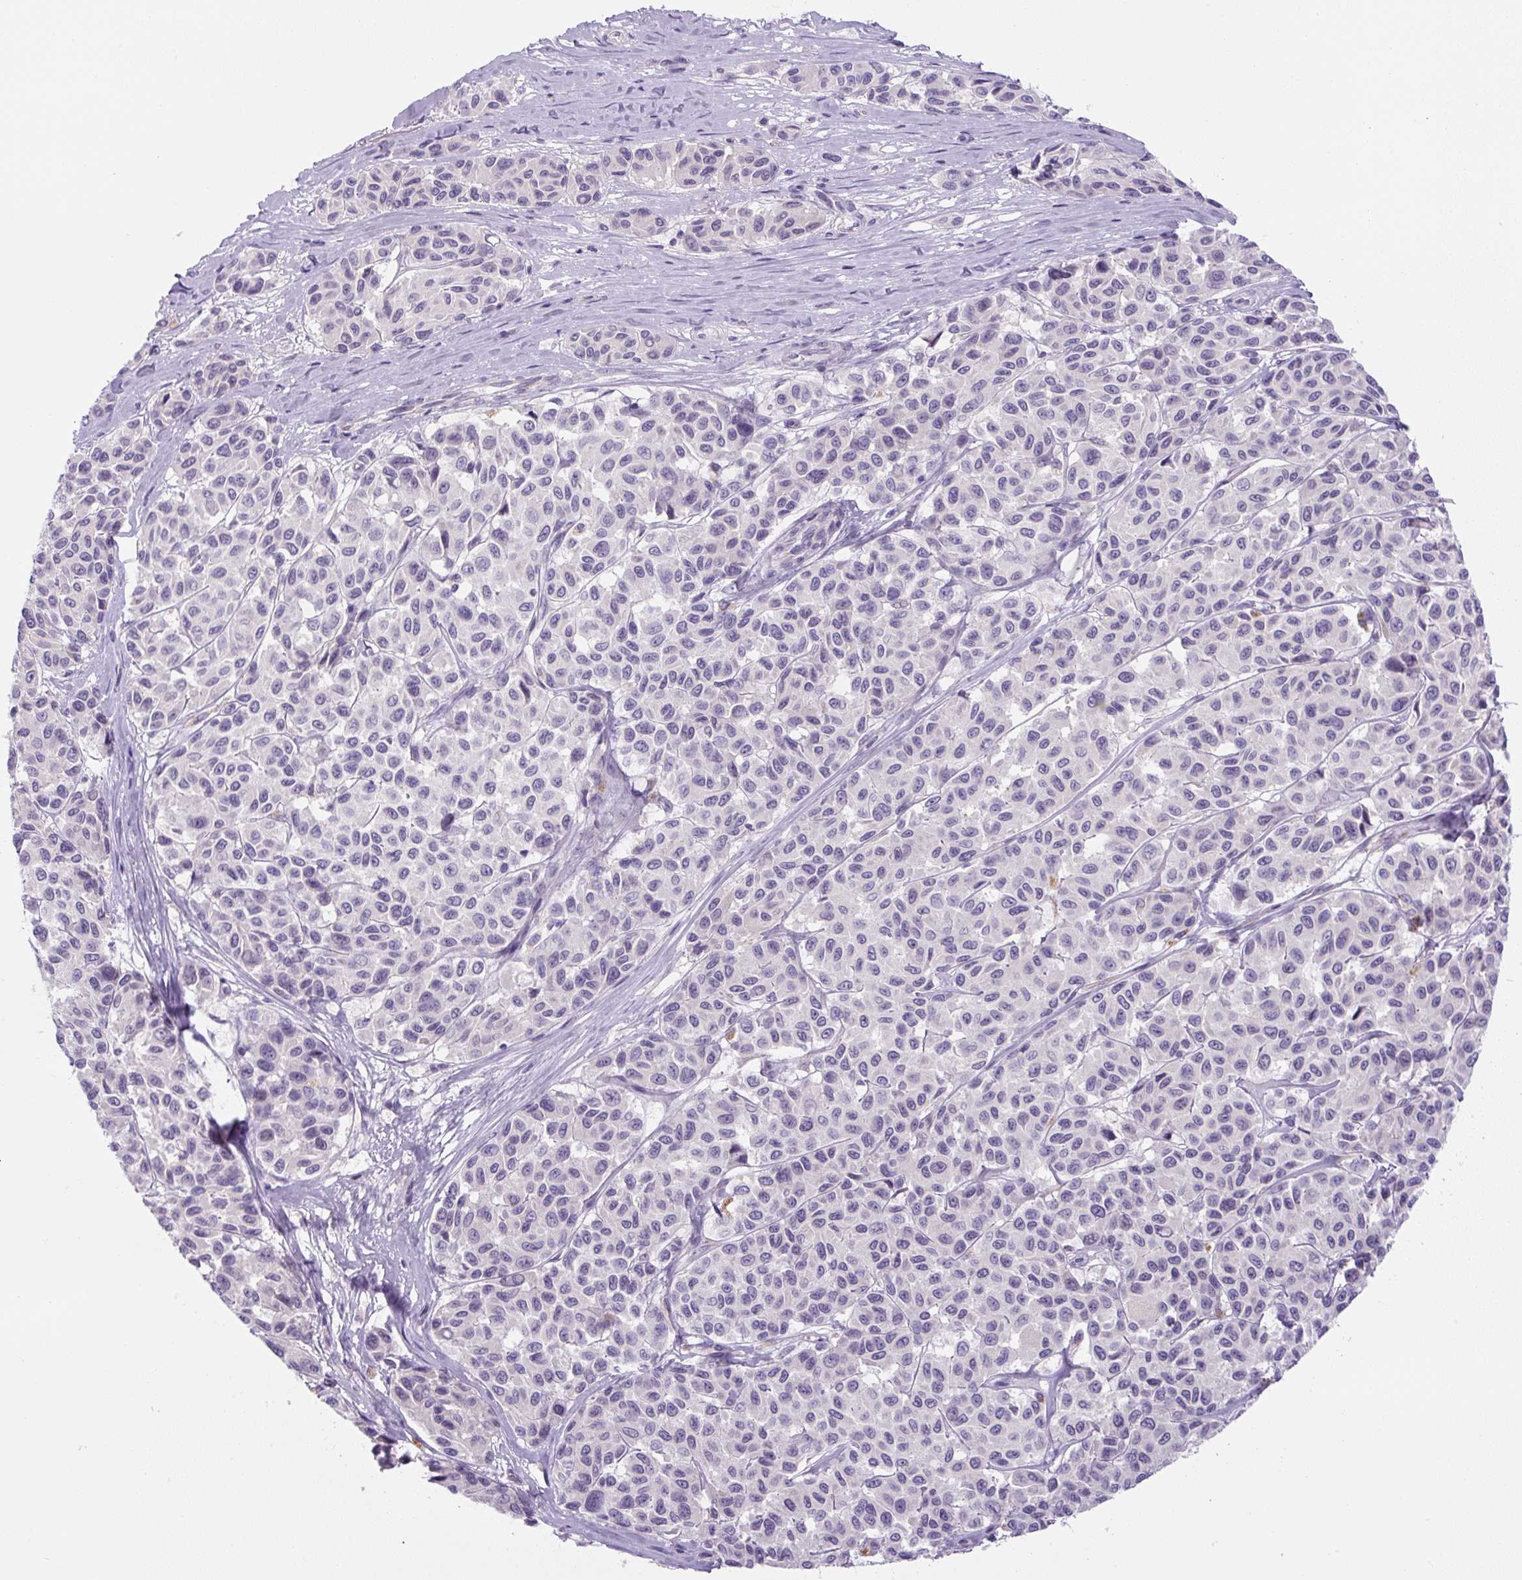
{"staining": {"intensity": "negative", "quantity": "none", "location": "none"}, "tissue": "melanoma", "cell_type": "Tumor cells", "image_type": "cancer", "snomed": [{"axis": "morphology", "description": "Malignant melanoma, NOS"}, {"axis": "topography", "description": "Skin"}], "caption": "Human malignant melanoma stained for a protein using immunohistochemistry reveals no expression in tumor cells.", "gene": "YIF1B", "patient": {"sex": "female", "age": 66}}